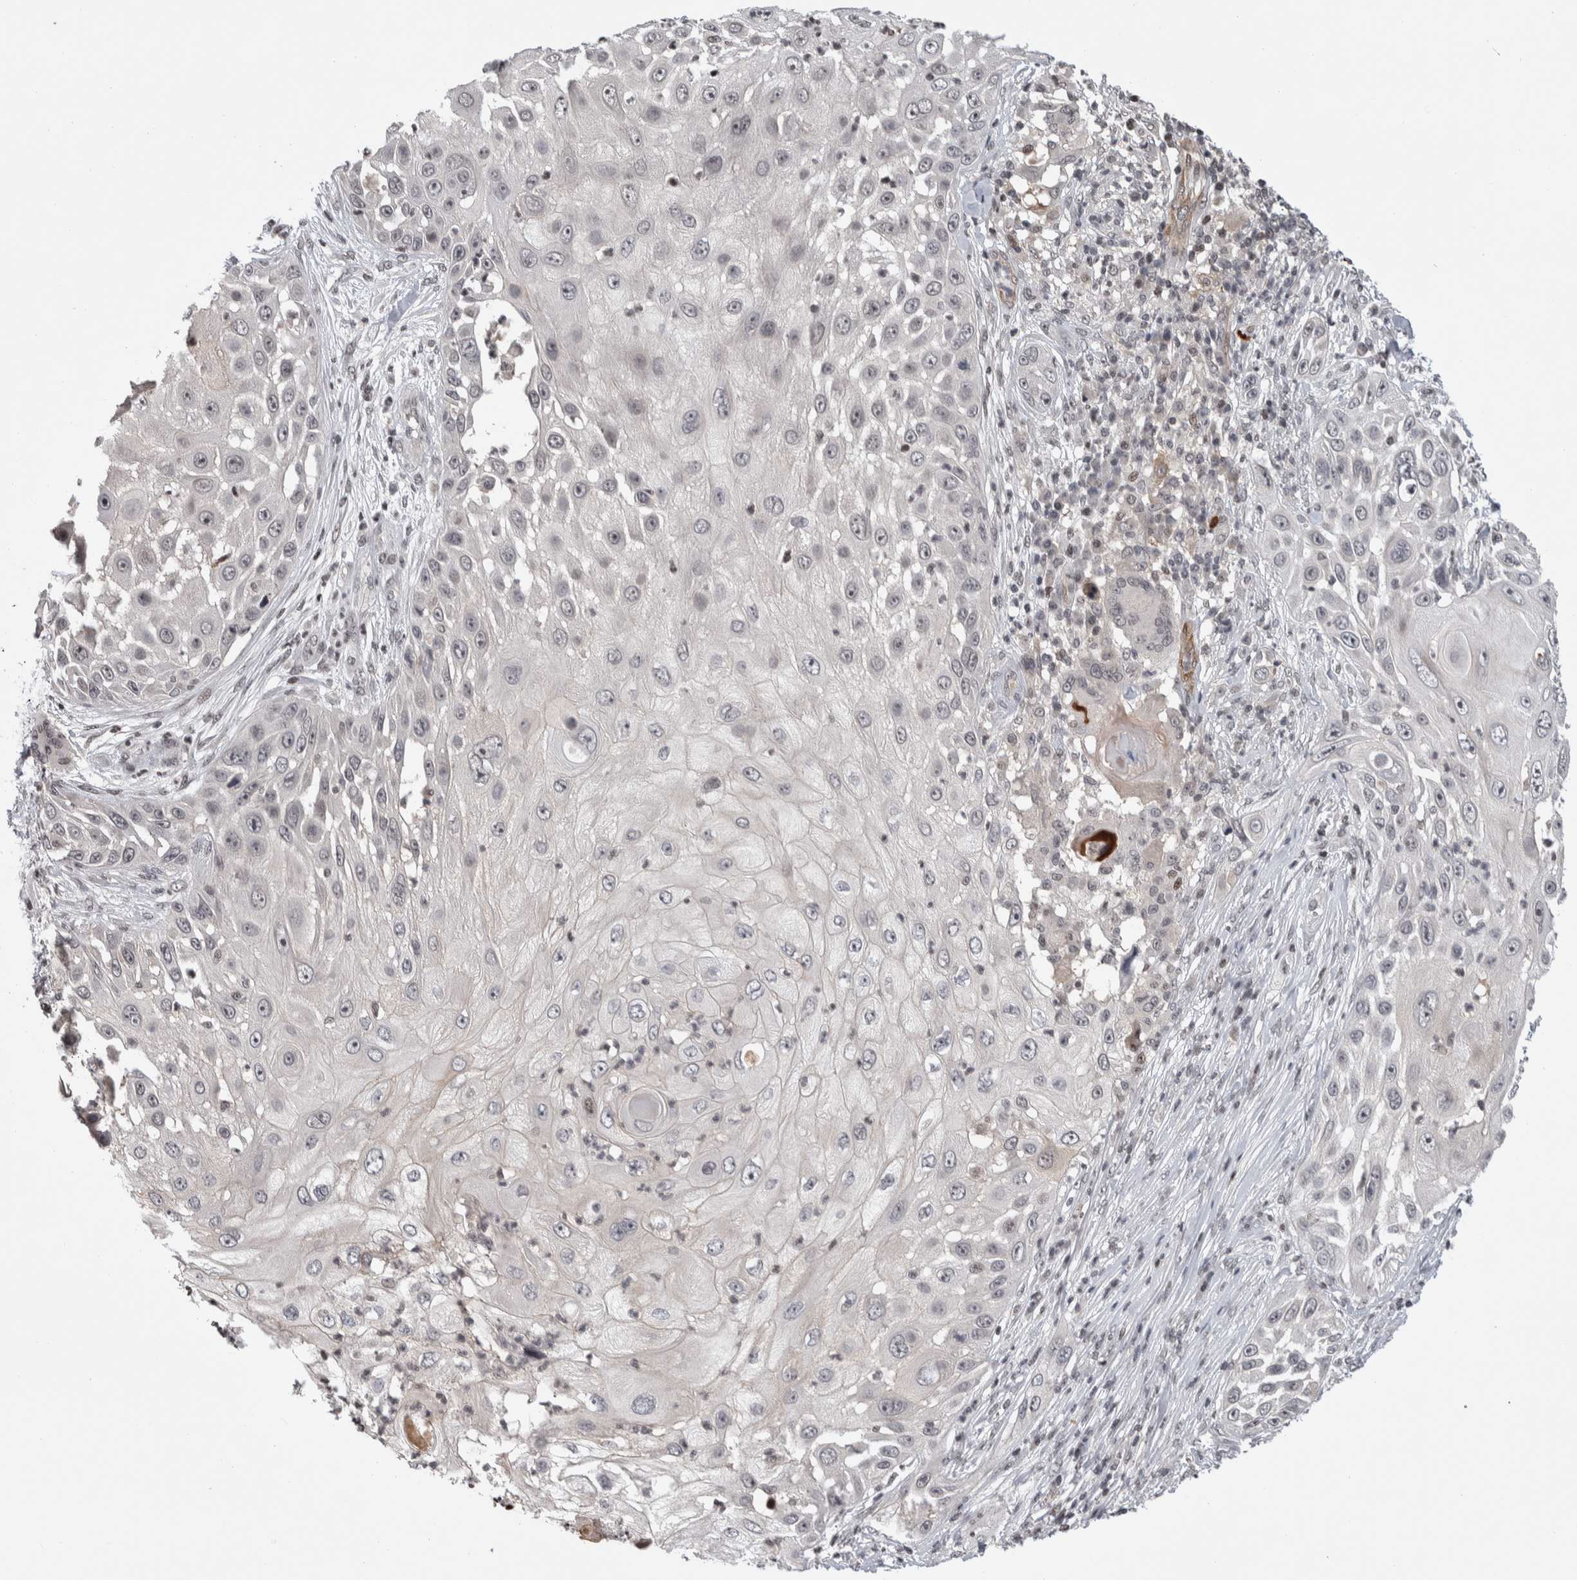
{"staining": {"intensity": "weak", "quantity": "<25%", "location": "nuclear"}, "tissue": "skin cancer", "cell_type": "Tumor cells", "image_type": "cancer", "snomed": [{"axis": "morphology", "description": "Squamous cell carcinoma, NOS"}, {"axis": "topography", "description": "Skin"}], "caption": "A histopathology image of human skin cancer (squamous cell carcinoma) is negative for staining in tumor cells. (DAB (3,3'-diaminobenzidine) immunohistochemistry (IHC), high magnification).", "gene": "ZSCAN21", "patient": {"sex": "female", "age": 44}}